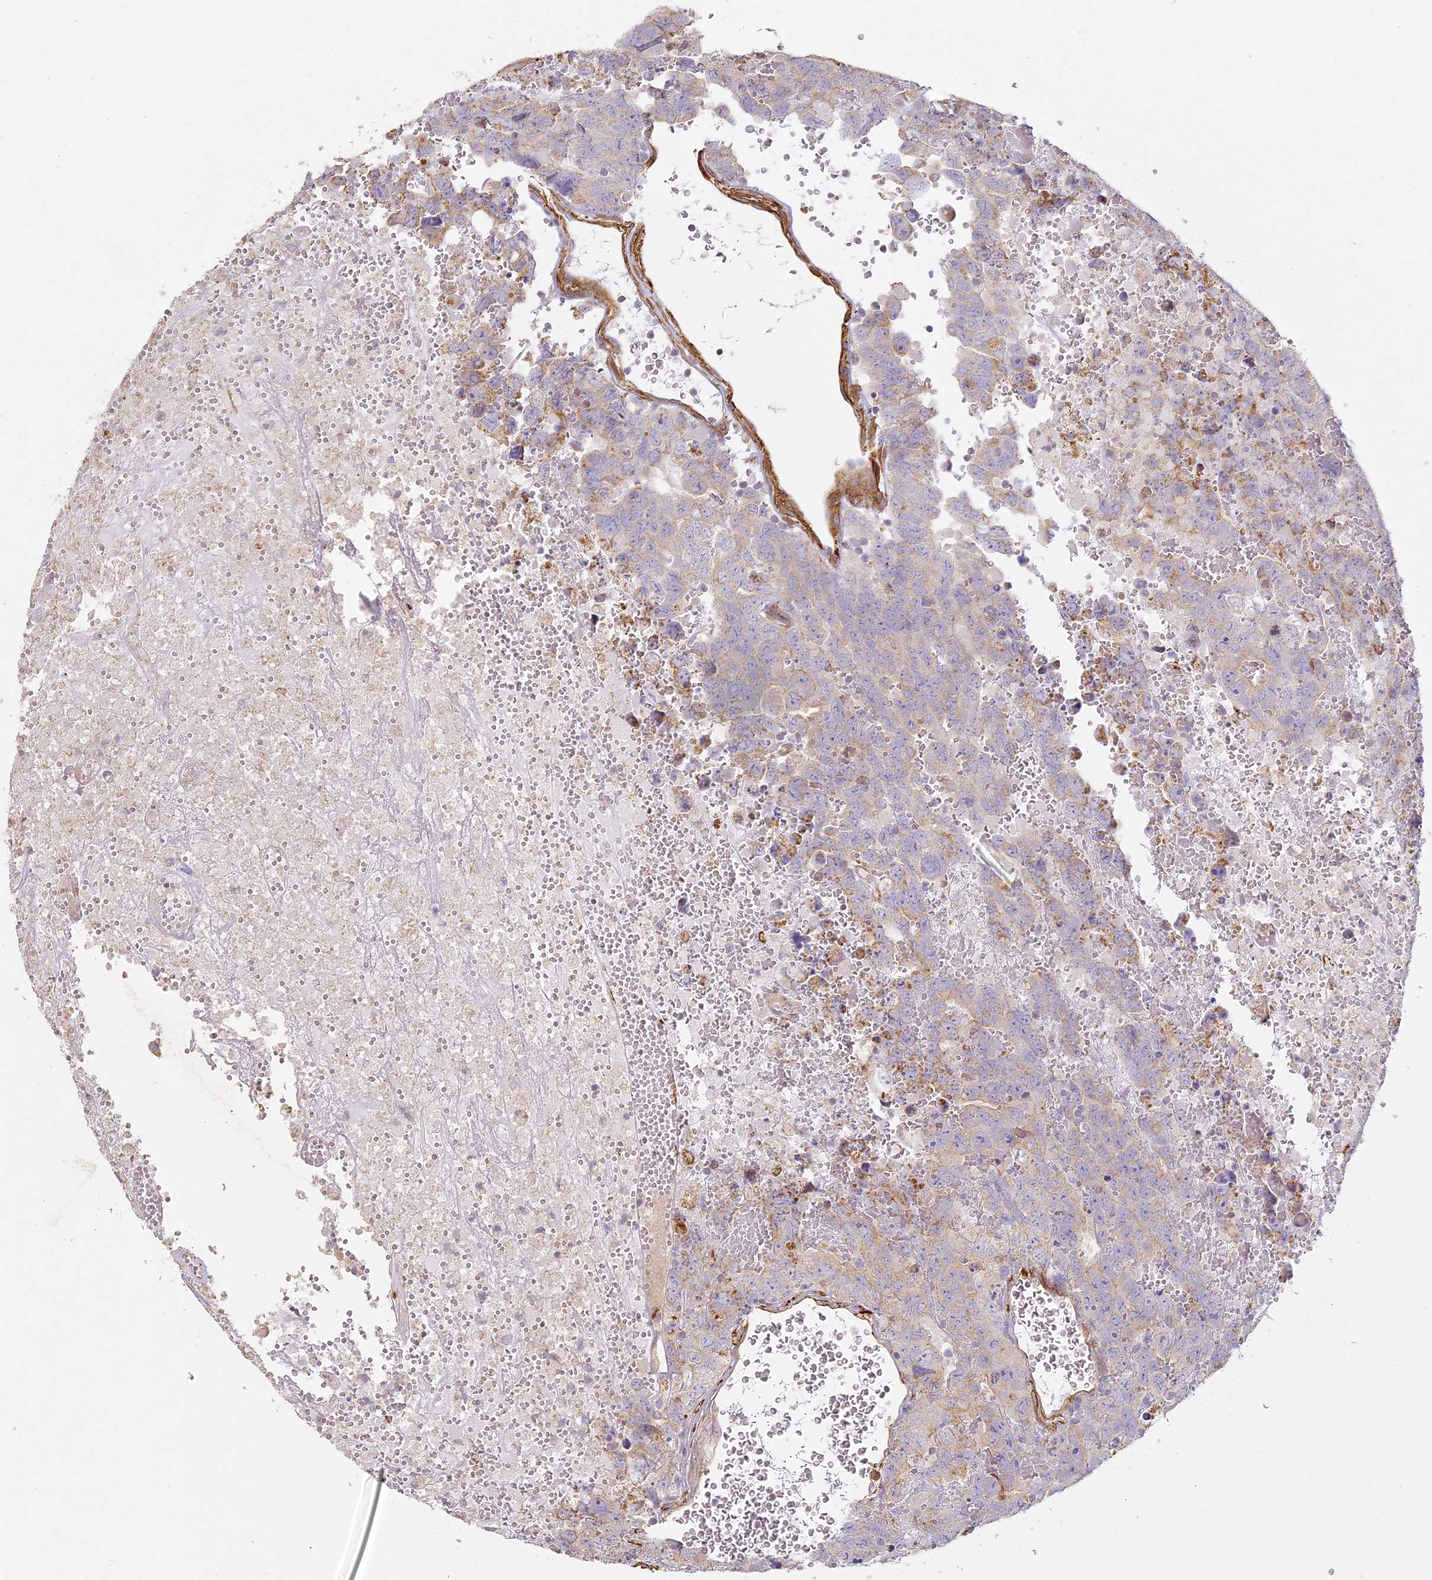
{"staining": {"intensity": "weak", "quantity": "25%-75%", "location": "cytoplasmic/membranous"}, "tissue": "testis cancer", "cell_type": "Tumor cells", "image_type": "cancer", "snomed": [{"axis": "morphology", "description": "Carcinoma, Embryonal, NOS"}, {"axis": "topography", "description": "Testis"}], "caption": "Tumor cells exhibit low levels of weak cytoplasmic/membranous expression in approximately 25%-75% of cells in human testis embryonal carcinoma. Immunohistochemistry (ihc) stains the protein of interest in brown and the nuclei are stained blue.", "gene": "MED28", "patient": {"sex": "male", "age": 45}}